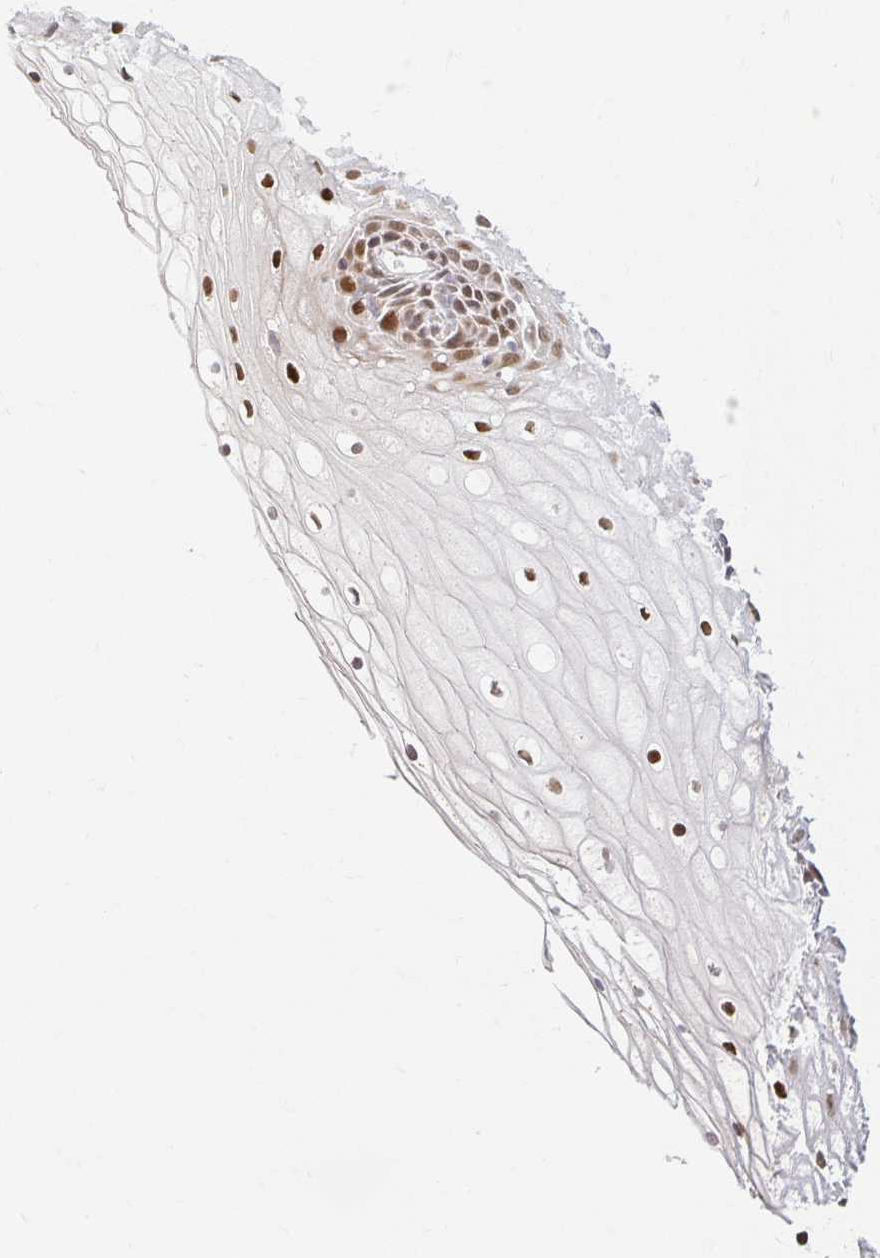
{"staining": {"intensity": "weak", "quantity": "25%-75%", "location": "nuclear"}, "tissue": "cervix", "cell_type": "Glandular cells", "image_type": "normal", "snomed": [{"axis": "morphology", "description": "Normal tissue, NOS"}, {"axis": "topography", "description": "Cervix"}], "caption": "A brown stain shows weak nuclear expression of a protein in glandular cells of normal cervix.", "gene": "EHF", "patient": {"sex": "female", "age": 36}}